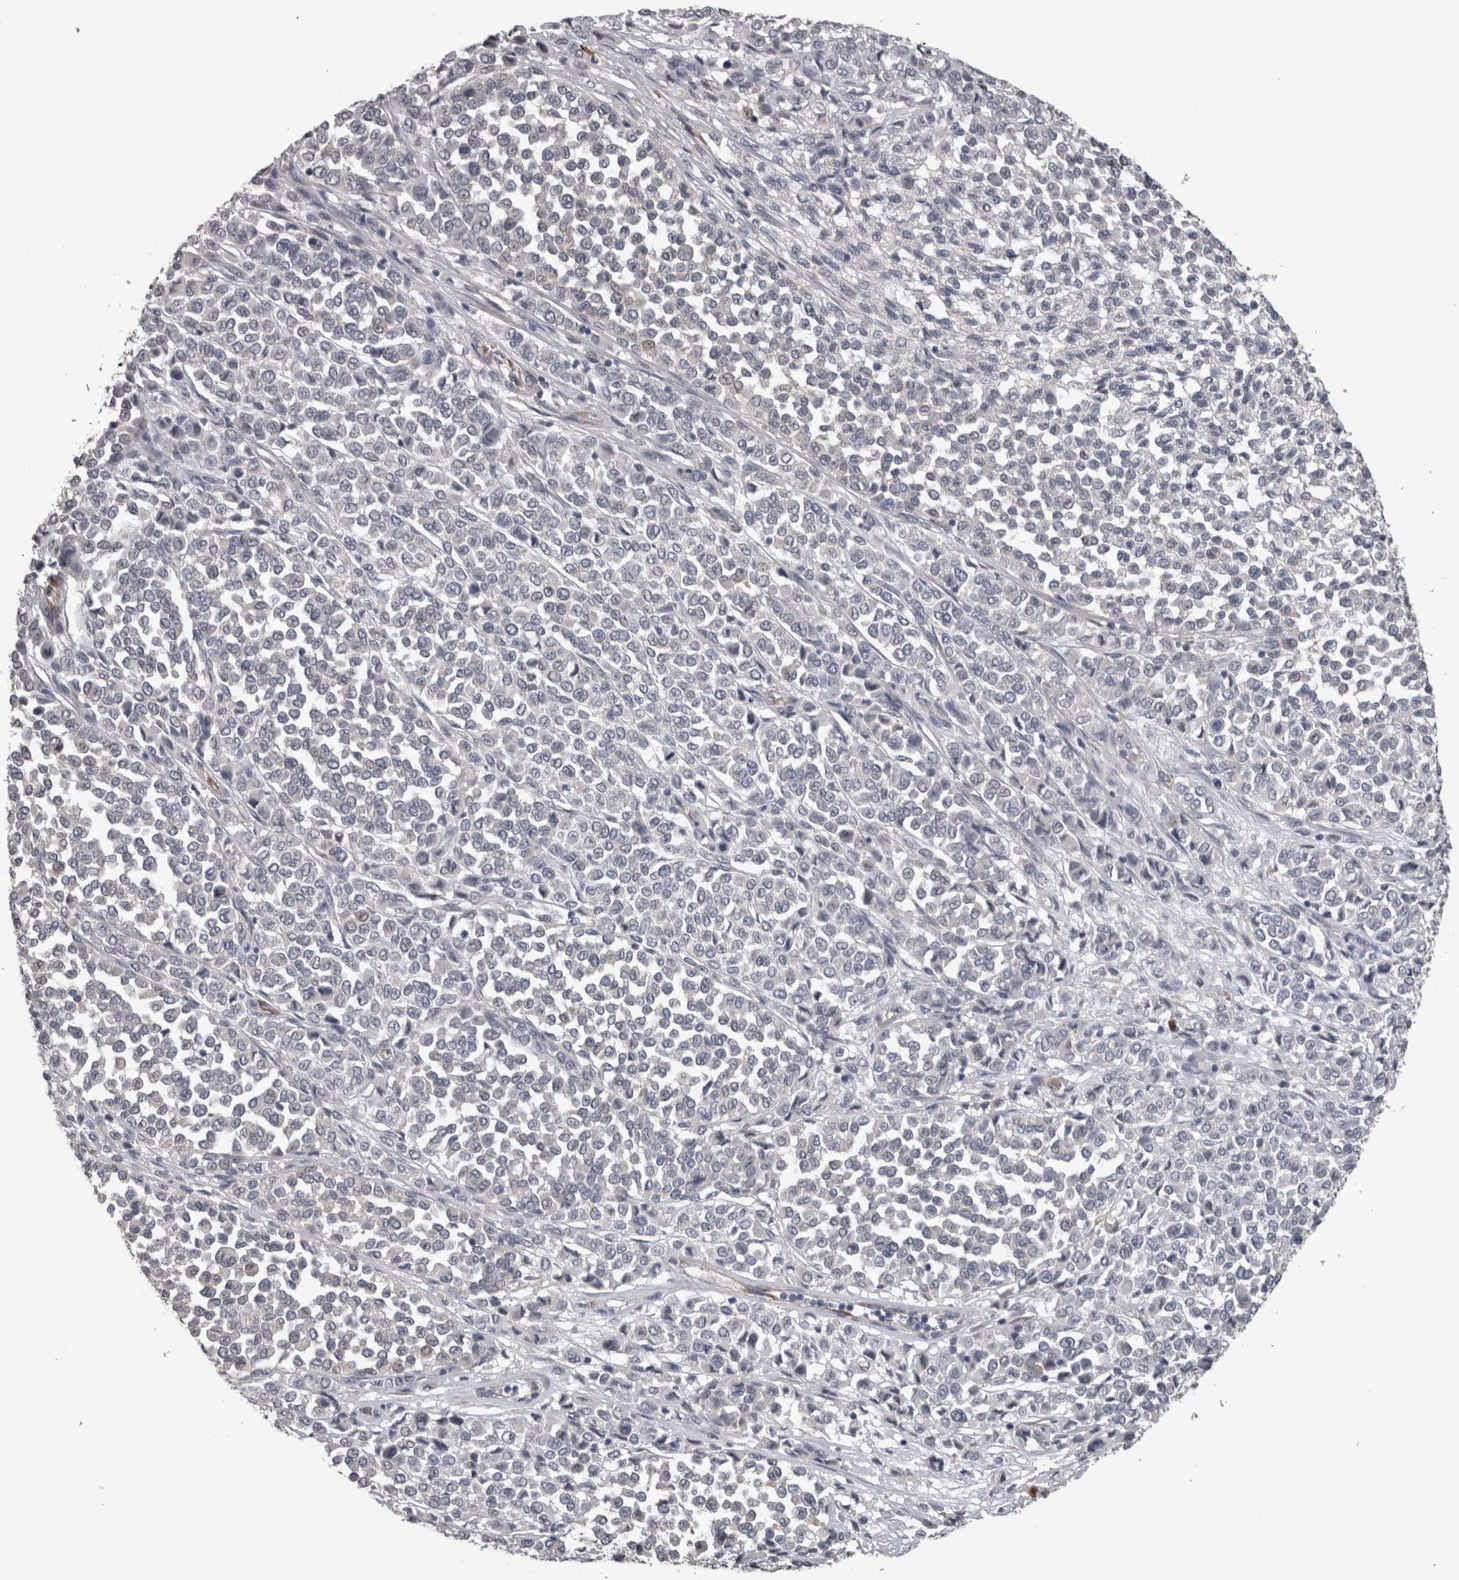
{"staining": {"intensity": "negative", "quantity": "none", "location": "none"}, "tissue": "melanoma", "cell_type": "Tumor cells", "image_type": "cancer", "snomed": [{"axis": "morphology", "description": "Malignant melanoma, Metastatic site"}, {"axis": "topography", "description": "Pancreas"}], "caption": "Tumor cells are negative for brown protein staining in malignant melanoma (metastatic site).", "gene": "STC1", "patient": {"sex": "female", "age": 30}}